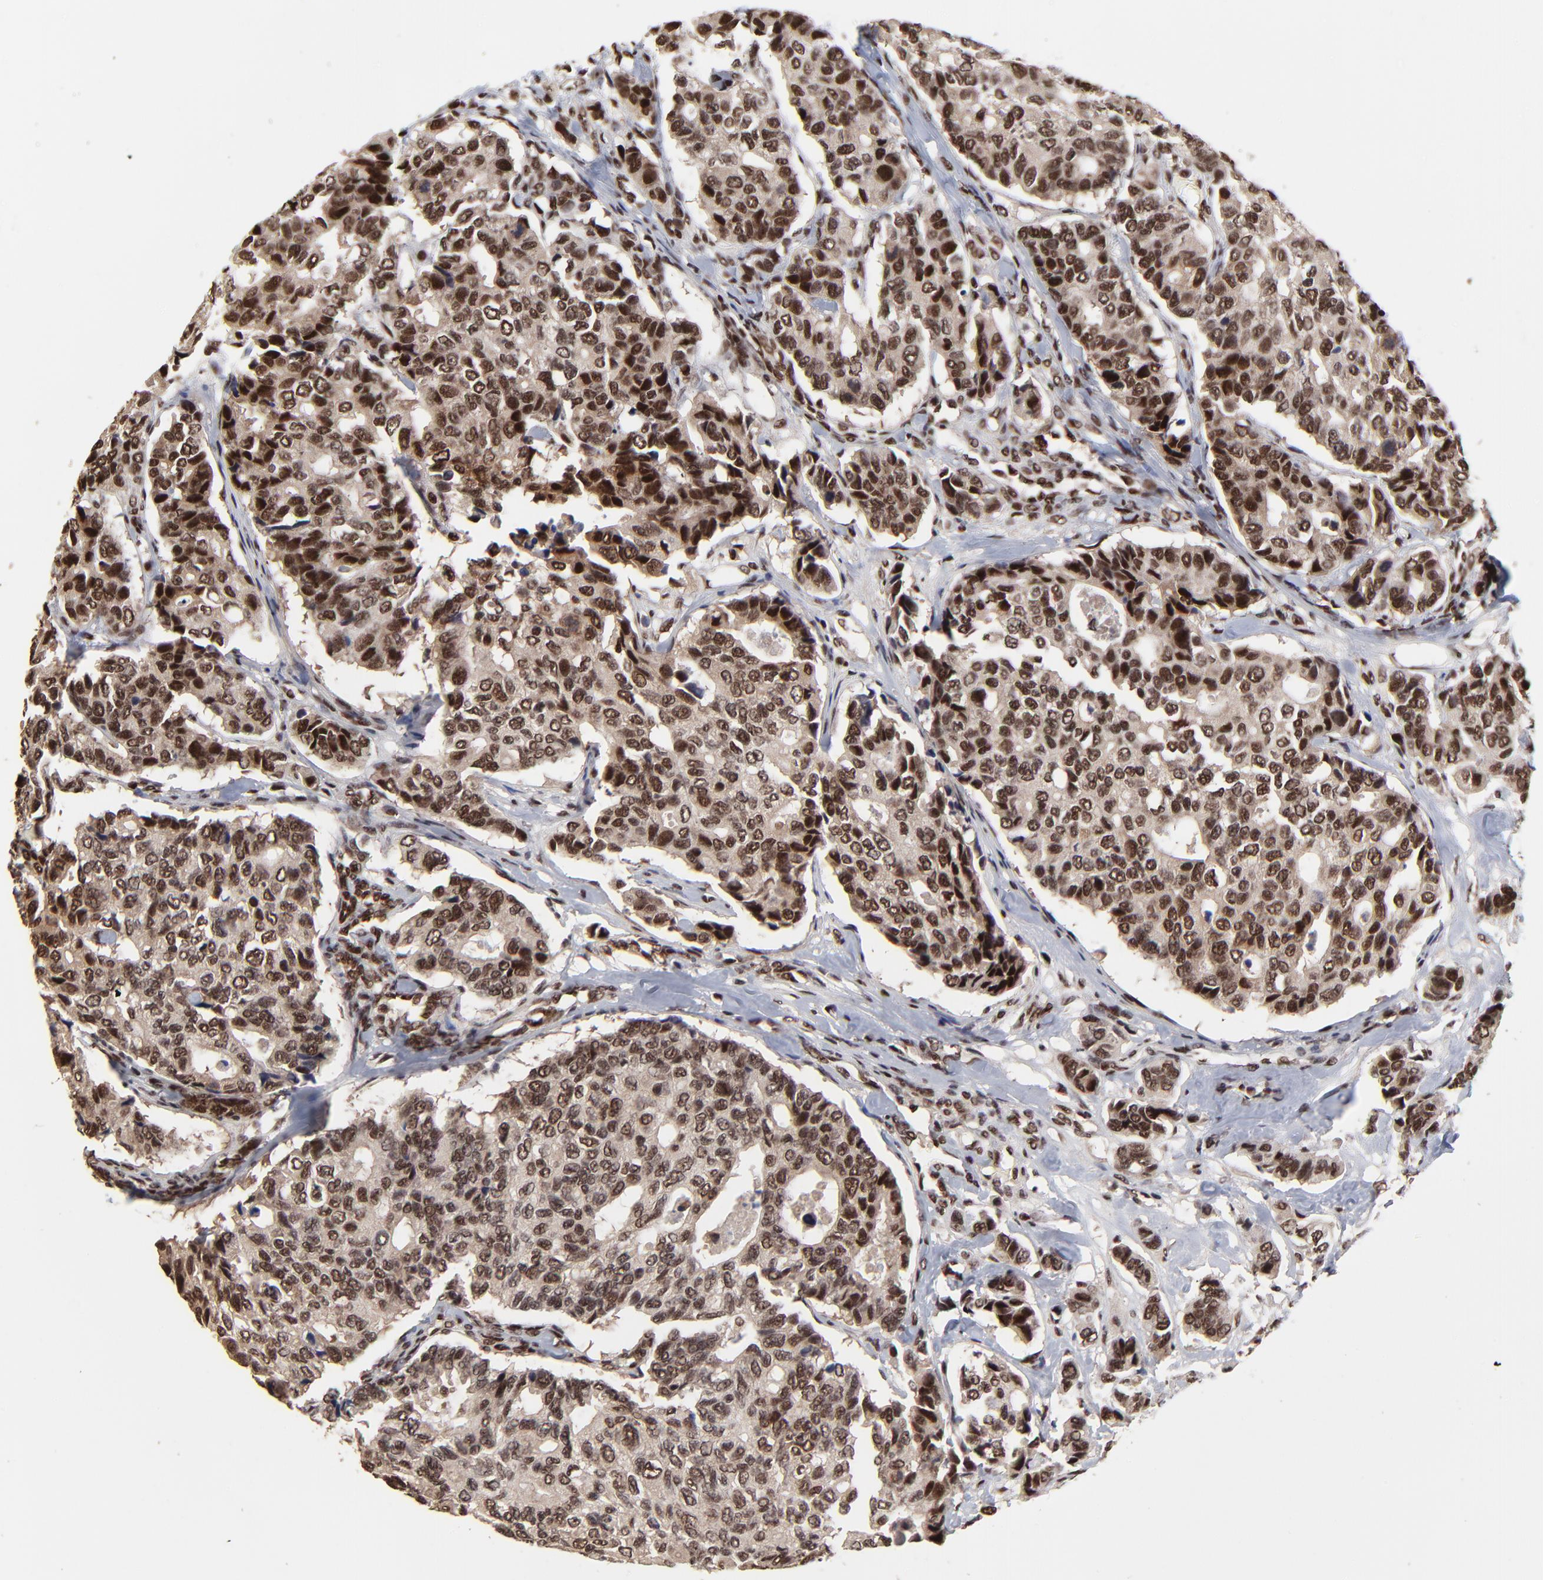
{"staining": {"intensity": "strong", "quantity": ">75%", "location": "nuclear"}, "tissue": "breast cancer", "cell_type": "Tumor cells", "image_type": "cancer", "snomed": [{"axis": "morphology", "description": "Duct carcinoma"}, {"axis": "topography", "description": "Breast"}], "caption": "High-magnification brightfield microscopy of breast cancer stained with DAB (brown) and counterstained with hematoxylin (blue). tumor cells exhibit strong nuclear expression is identified in about>75% of cells. The staining was performed using DAB, with brown indicating positive protein expression. Nuclei are stained blue with hematoxylin.", "gene": "RBM22", "patient": {"sex": "female", "age": 69}}